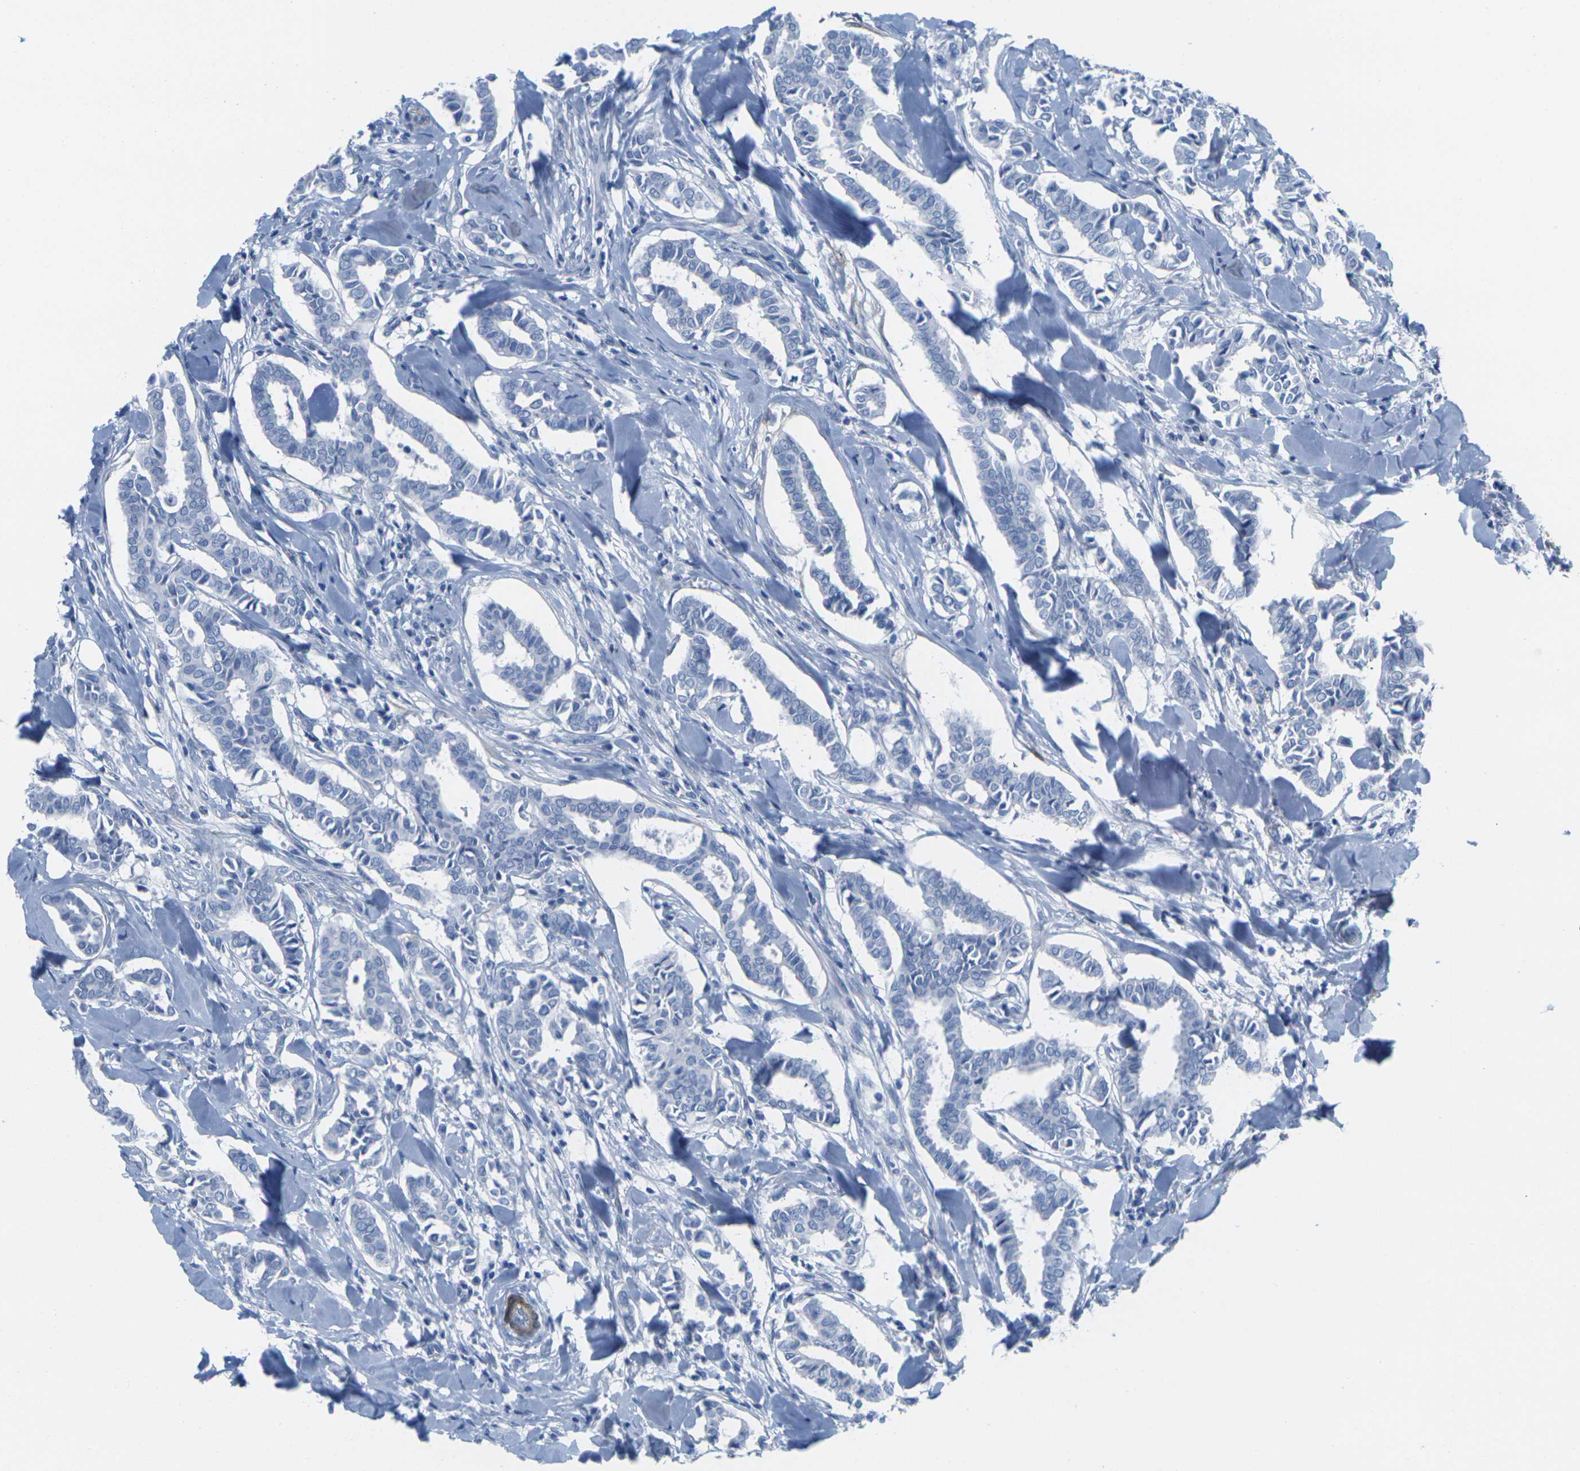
{"staining": {"intensity": "negative", "quantity": "none", "location": "none"}, "tissue": "head and neck cancer", "cell_type": "Tumor cells", "image_type": "cancer", "snomed": [{"axis": "morphology", "description": "Adenocarcinoma, NOS"}, {"axis": "topography", "description": "Salivary gland"}, {"axis": "topography", "description": "Head-Neck"}], "caption": "DAB immunohistochemical staining of human head and neck cancer displays no significant expression in tumor cells.", "gene": "CNN1", "patient": {"sex": "female", "age": 59}}